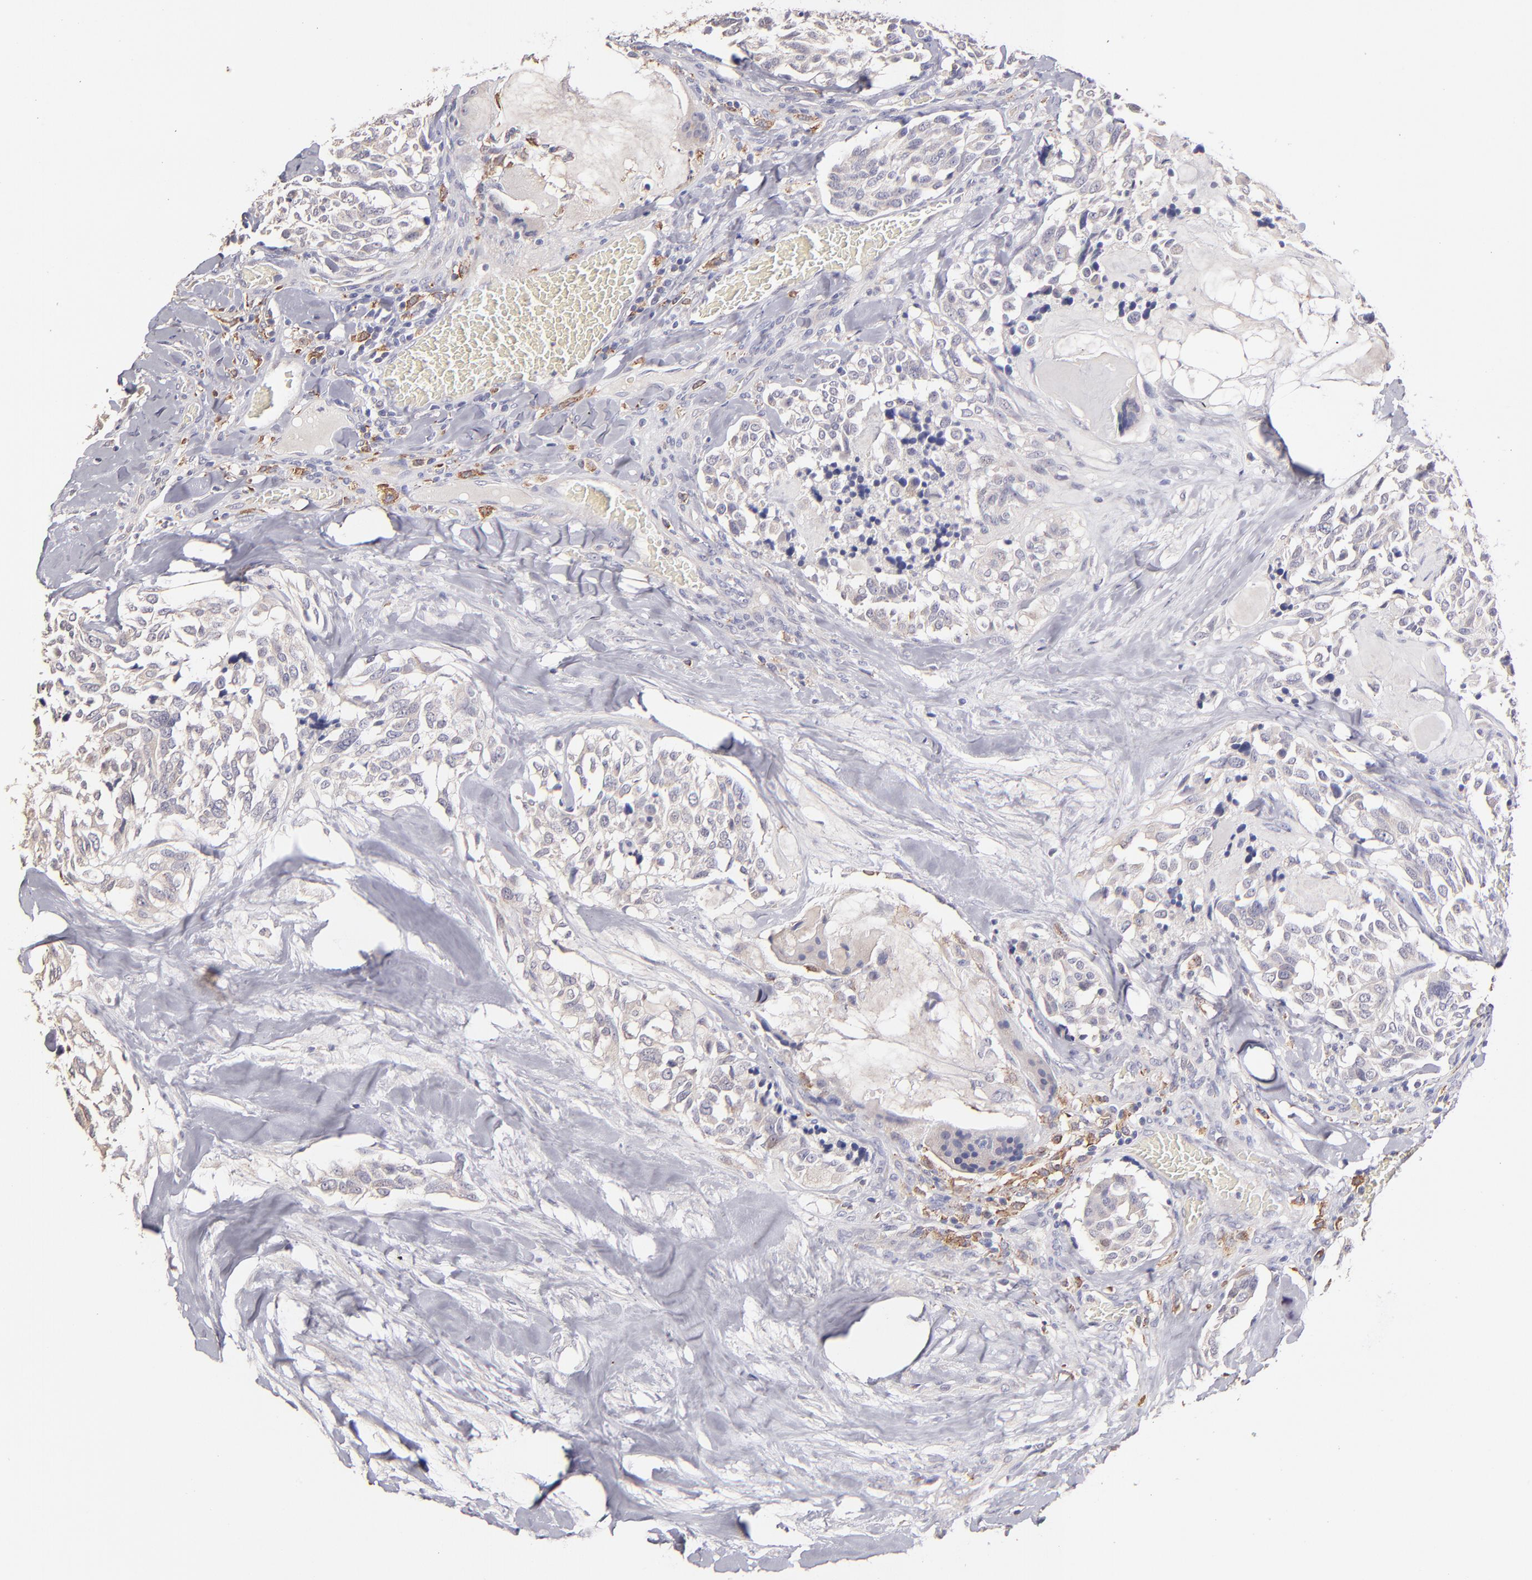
{"staining": {"intensity": "weak", "quantity": "25%-75%", "location": "cytoplasmic/membranous"}, "tissue": "thyroid cancer", "cell_type": "Tumor cells", "image_type": "cancer", "snomed": [{"axis": "morphology", "description": "Carcinoma, NOS"}, {"axis": "morphology", "description": "Carcinoid, malignant, NOS"}, {"axis": "topography", "description": "Thyroid gland"}], "caption": "Protein staining of malignant carcinoid (thyroid) tissue exhibits weak cytoplasmic/membranous positivity in approximately 25%-75% of tumor cells.", "gene": "GLDC", "patient": {"sex": "male", "age": 33}}